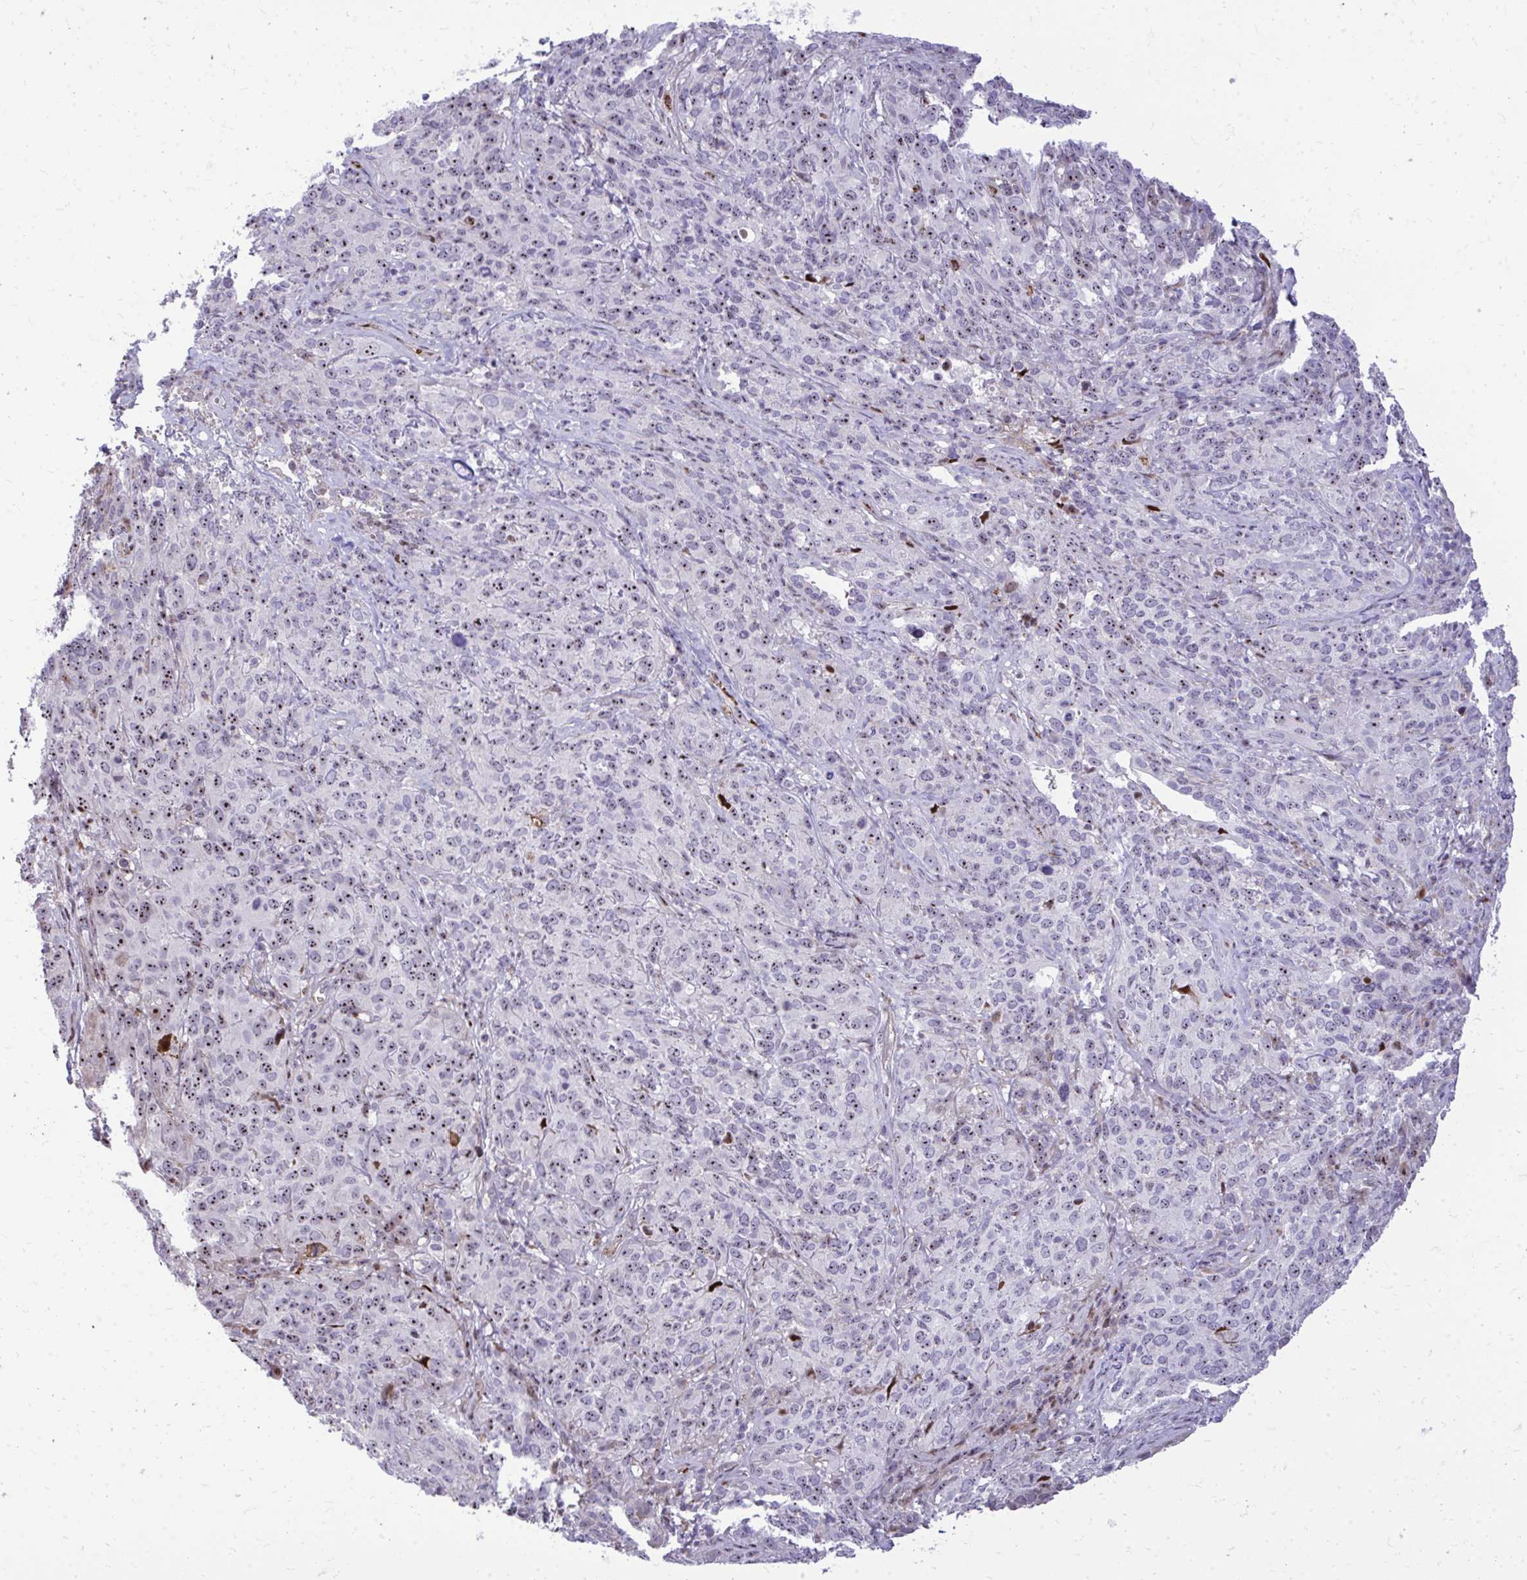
{"staining": {"intensity": "strong", "quantity": "25%-75%", "location": "nuclear"}, "tissue": "cervical cancer", "cell_type": "Tumor cells", "image_type": "cancer", "snomed": [{"axis": "morphology", "description": "Squamous cell carcinoma, NOS"}, {"axis": "topography", "description": "Cervix"}], "caption": "About 25%-75% of tumor cells in human cervical cancer show strong nuclear protein expression as visualized by brown immunohistochemical staining.", "gene": "DLX4", "patient": {"sex": "female", "age": 51}}